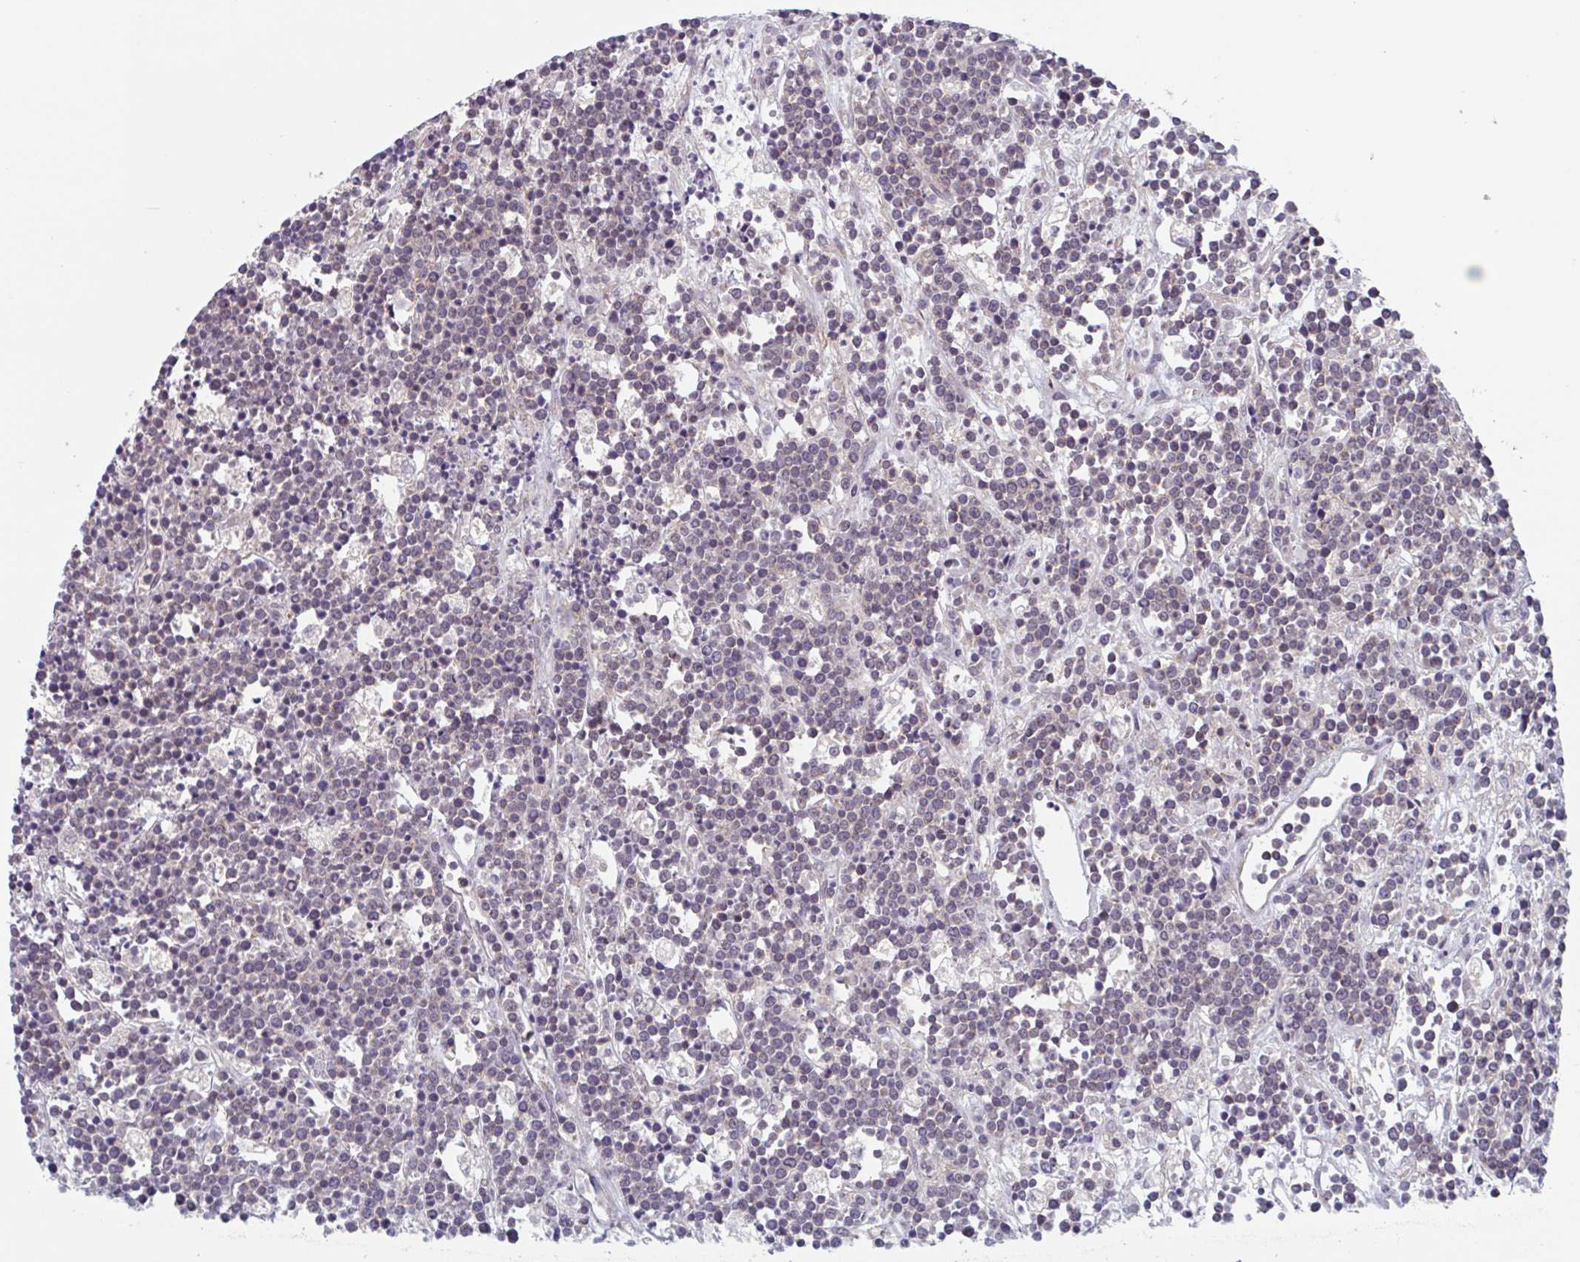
{"staining": {"intensity": "negative", "quantity": "none", "location": "none"}, "tissue": "lymphoma", "cell_type": "Tumor cells", "image_type": "cancer", "snomed": [{"axis": "morphology", "description": "Malignant lymphoma, non-Hodgkin's type, High grade"}, {"axis": "topography", "description": "Ovary"}], "caption": "Malignant lymphoma, non-Hodgkin's type (high-grade) was stained to show a protein in brown. There is no significant staining in tumor cells.", "gene": "SURF1", "patient": {"sex": "female", "age": 56}}